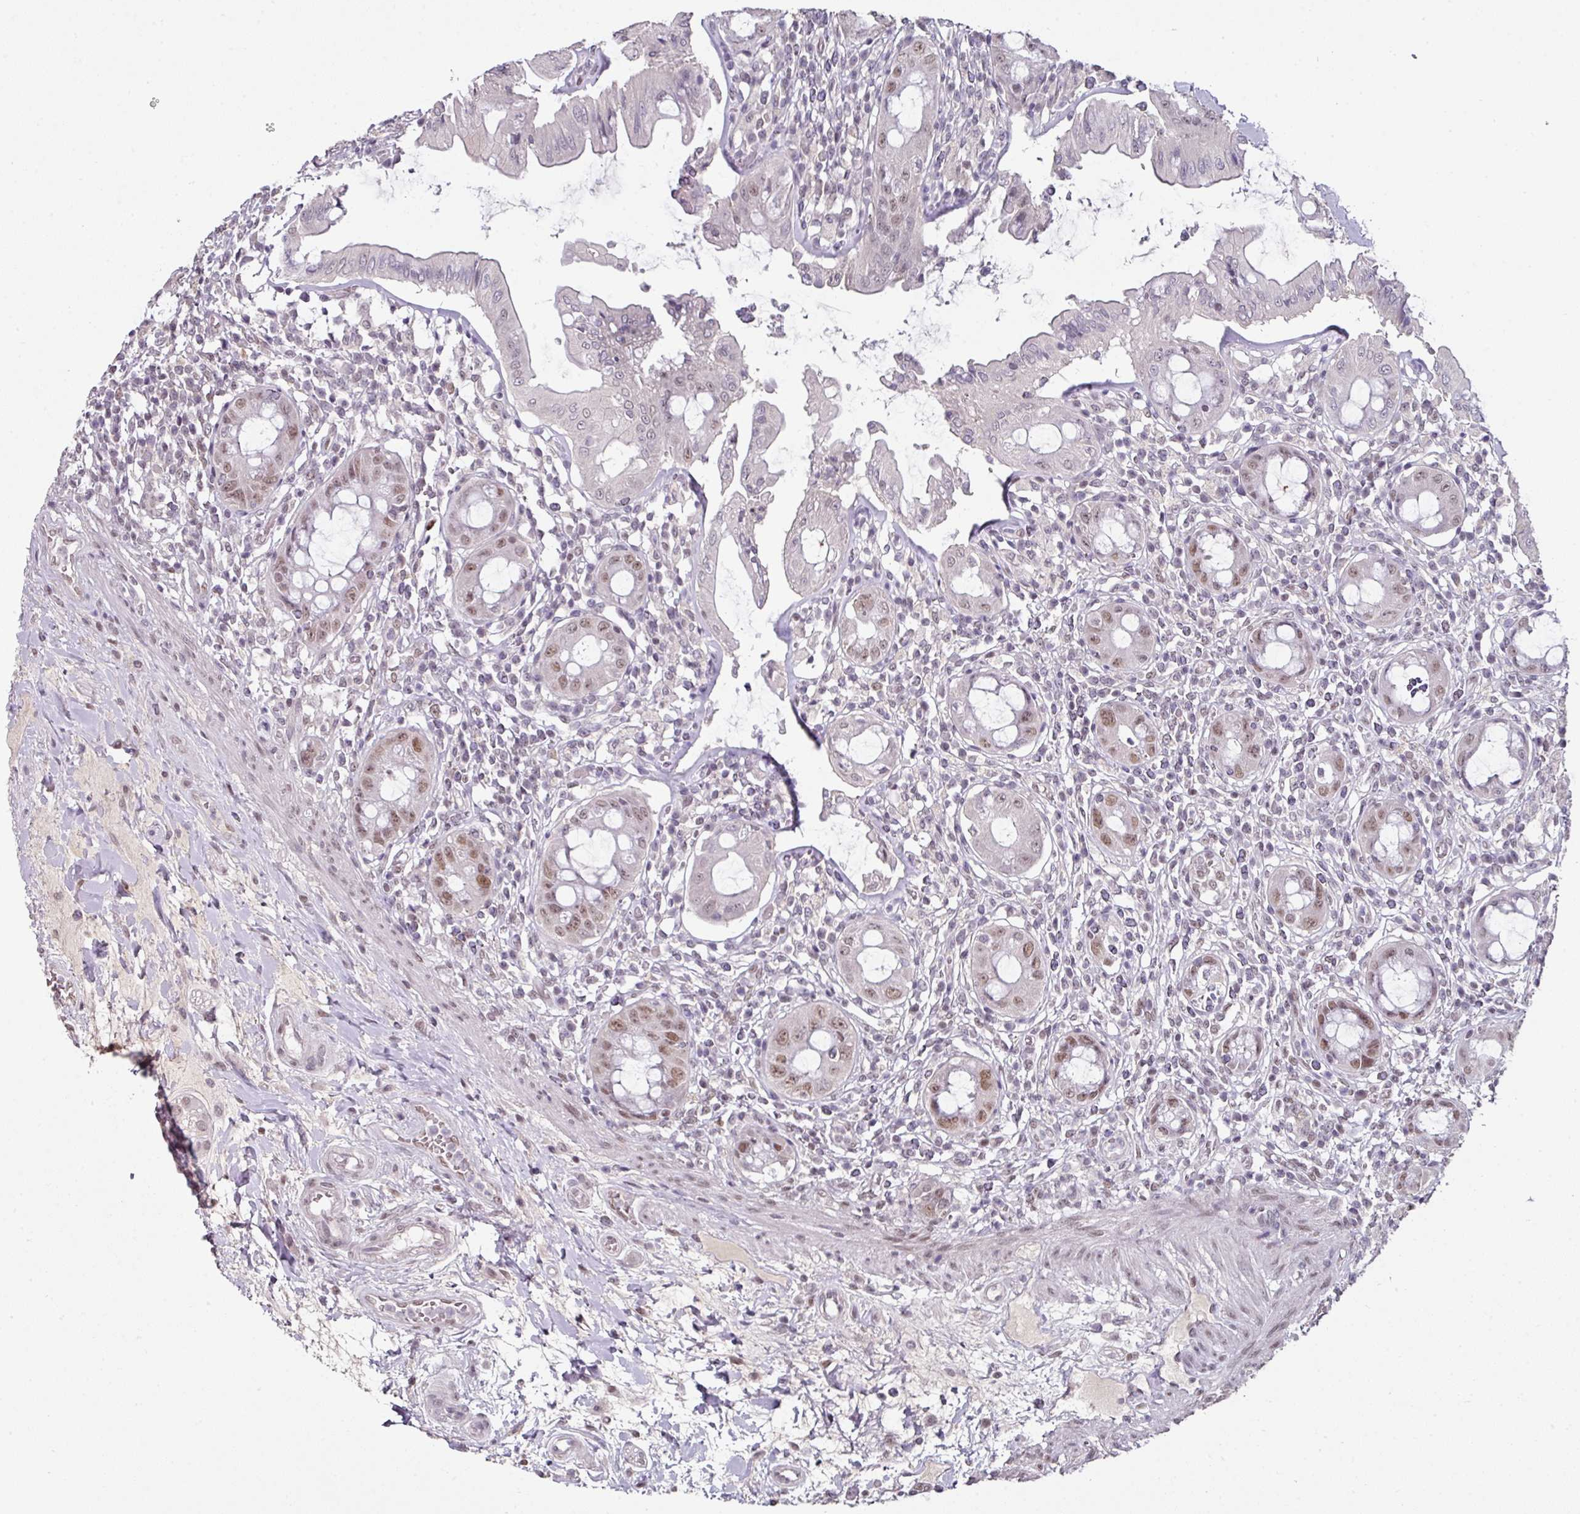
{"staining": {"intensity": "moderate", "quantity": ">75%", "location": "nuclear"}, "tissue": "rectum", "cell_type": "Glandular cells", "image_type": "normal", "snomed": [{"axis": "morphology", "description": "Normal tissue, NOS"}, {"axis": "topography", "description": "Rectum"}], "caption": "Rectum stained with IHC shows moderate nuclear positivity in approximately >75% of glandular cells. (IHC, brightfield microscopy, high magnification).", "gene": "ELK1", "patient": {"sex": "female", "age": 57}}